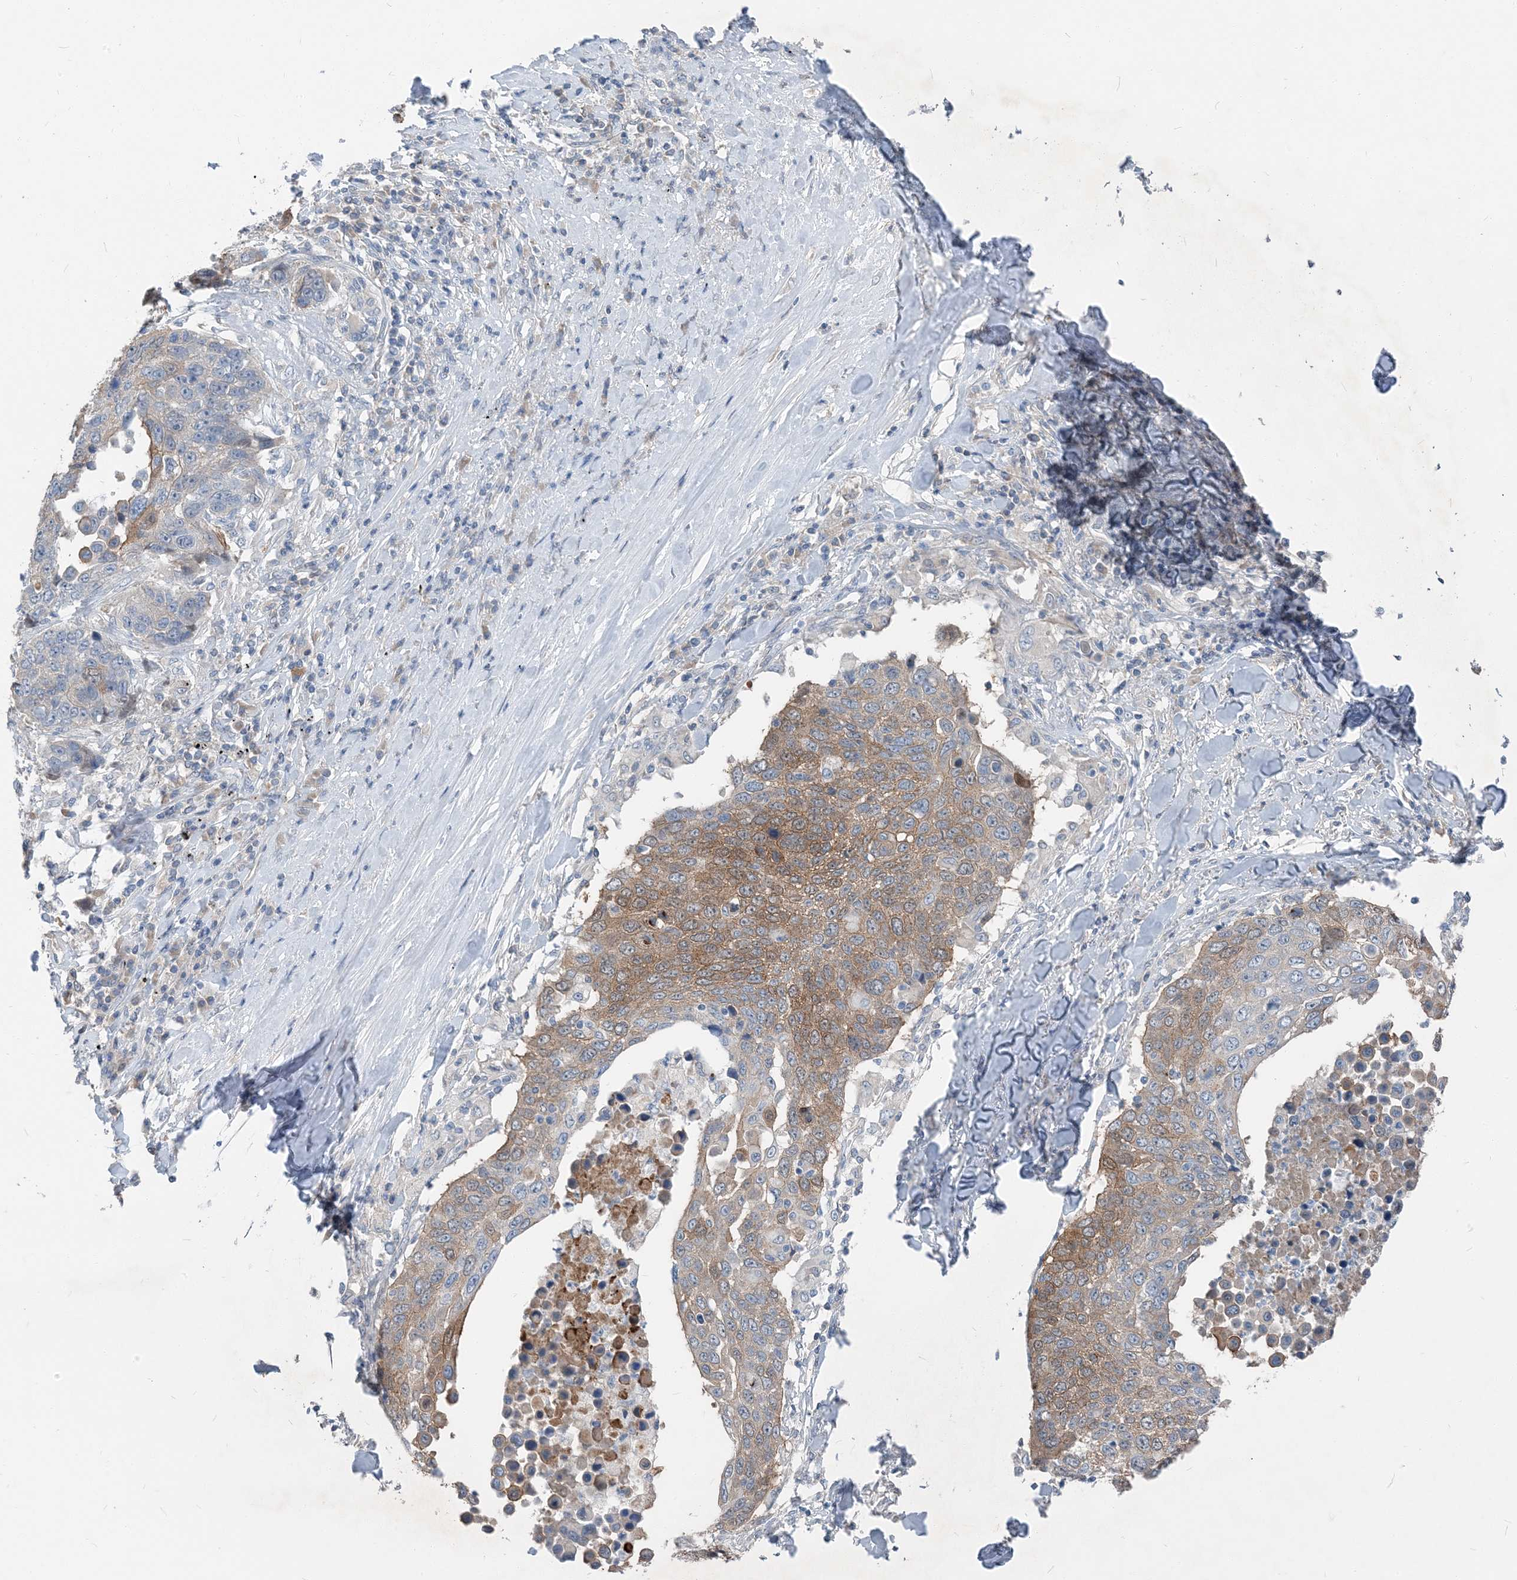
{"staining": {"intensity": "moderate", "quantity": "25%-75%", "location": "cytoplasmic/membranous"}, "tissue": "lung cancer", "cell_type": "Tumor cells", "image_type": "cancer", "snomed": [{"axis": "morphology", "description": "Squamous cell carcinoma, NOS"}, {"axis": "topography", "description": "Lung"}], "caption": "Protein expression analysis of lung cancer displays moderate cytoplasmic/membranous expression in approximately 25%-75% of tumor cells.", "gene": "NCOA7", "patient": {"sex": "male", "age": 66}}